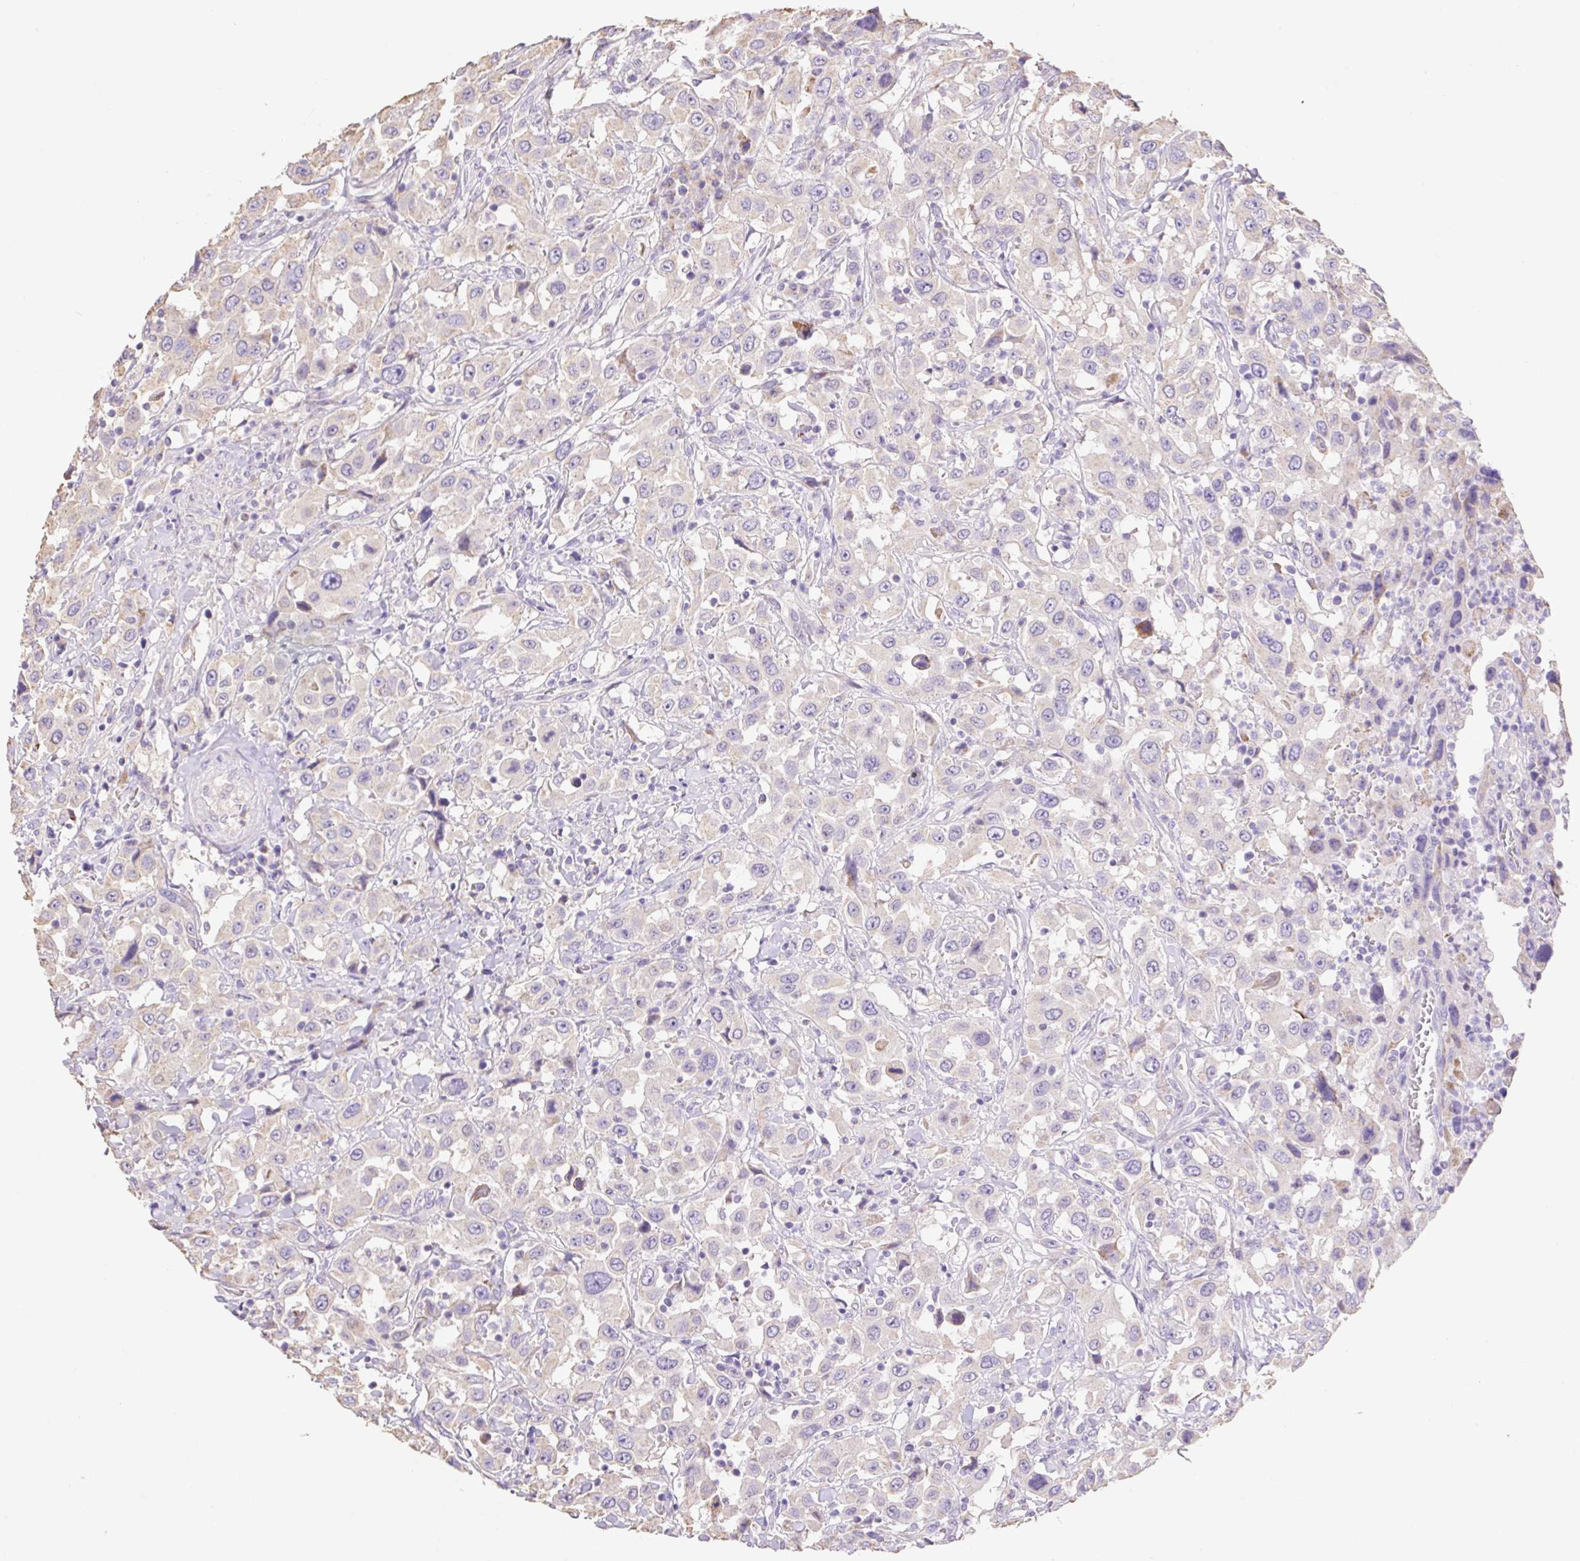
{"staining": {"intensity": "negative", "quantity": "none", "location": "none"}, "tissue": "urothelial cancer", "cell_type": "Tumor cells", "image_type": "cancer", "snomed": [{"axis": "morphology", "description": "Urothelial carcinoma, High grade"}, {"axis": "topography", "description": "Urinary bladder"}], "caption": "High power microscopy histopathology image of an IHC photomicrograph of urothelial cancer, revealing no significant expression in tumor cells.", "gene": "COPZ2", "patient": {"sex": "male", "age": 61}}